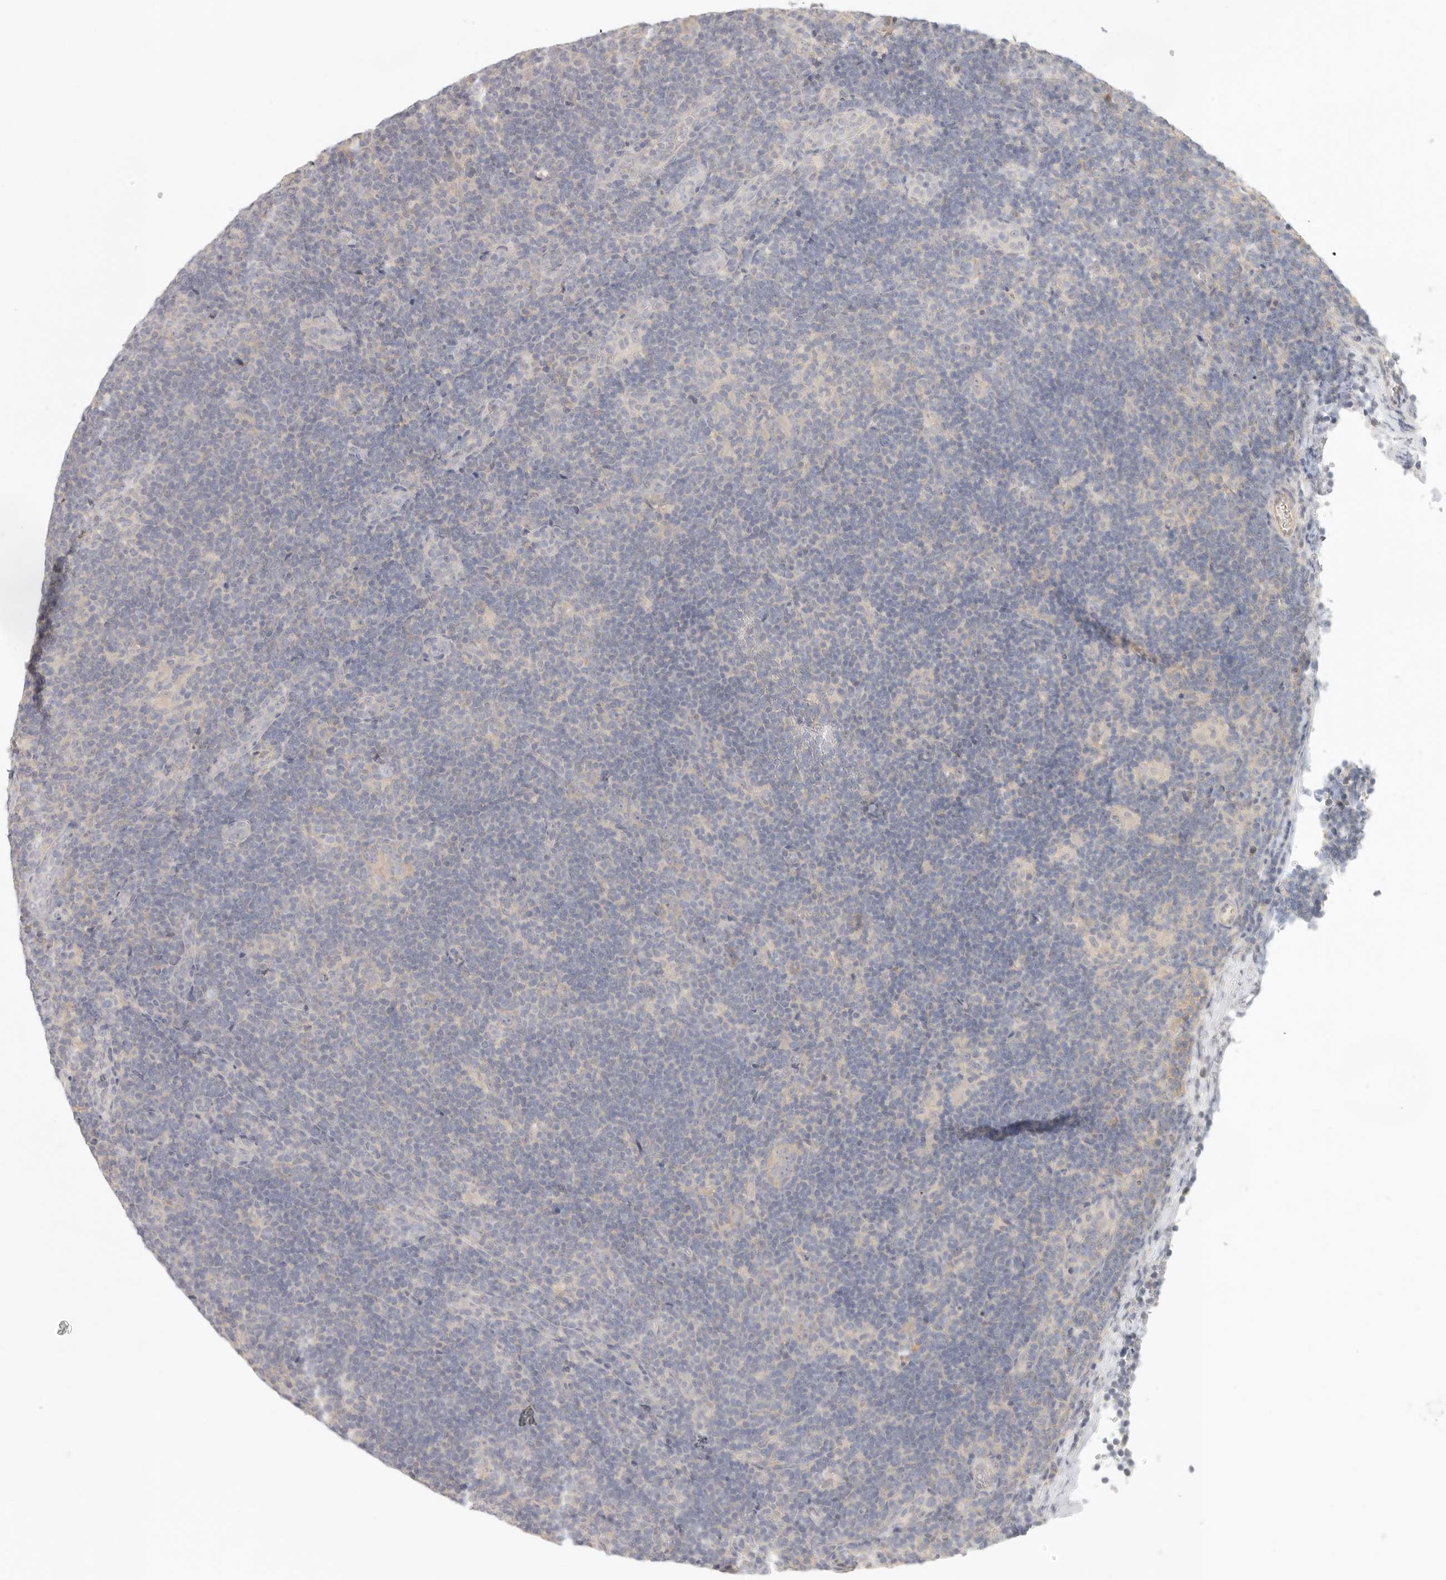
{"staining": {"intensity": "negative", "quantity": "none", "location": "none"}, "tissue": "lymphoma", "cell_type": "Tumor cells", "image_type": "cancer", "snomed": [{"axis": "morphology", "description": "Hodgkin's disease, NOS"}, {"axis": "topography", "description": "Lymph node"}], "caption": "Tumor cells are negative for protein expression in human lymphoma.", "gene": "AHDC1", "patient": {"sex": "female", "age": 57}}